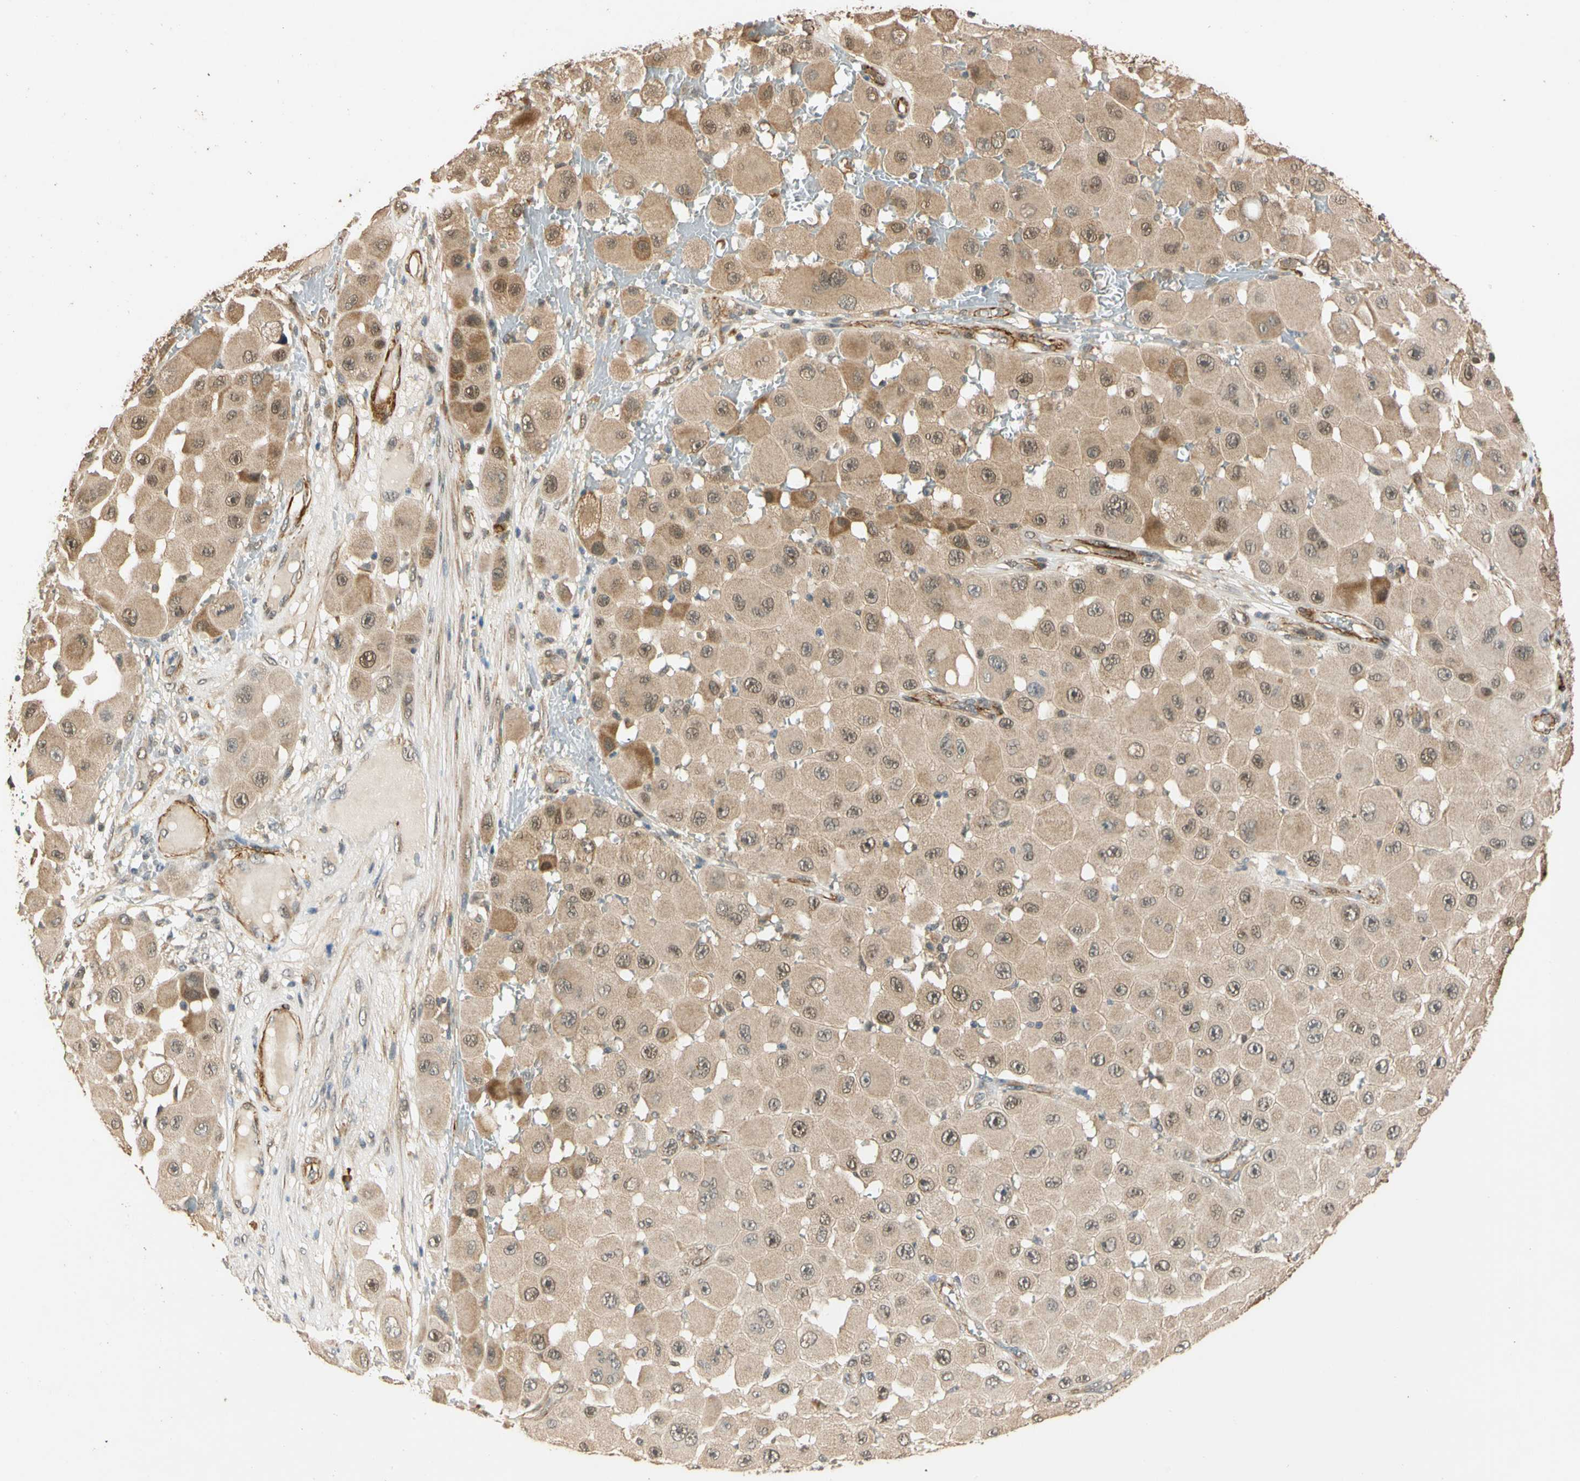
{"staining": {"intensity": "weak", "quantity": ">75%", "location": "cytoplasmic/membranous"}, "tissue": "melanoma", "cell_type": "Tumor cells", "image_type": "cancer", "snomed": [{"axis": "morphology", "description": "Malignant melanoma, NOS"}, {"axis": "topography", "description": "Skin"}], "caption": "Tumor cells display low levels of weak cytoplasmic/membranous expression in about >75% of cells in malignant melanoma.", "gene": "QSER1", "patient": {"sex": "female", "age": 81}}